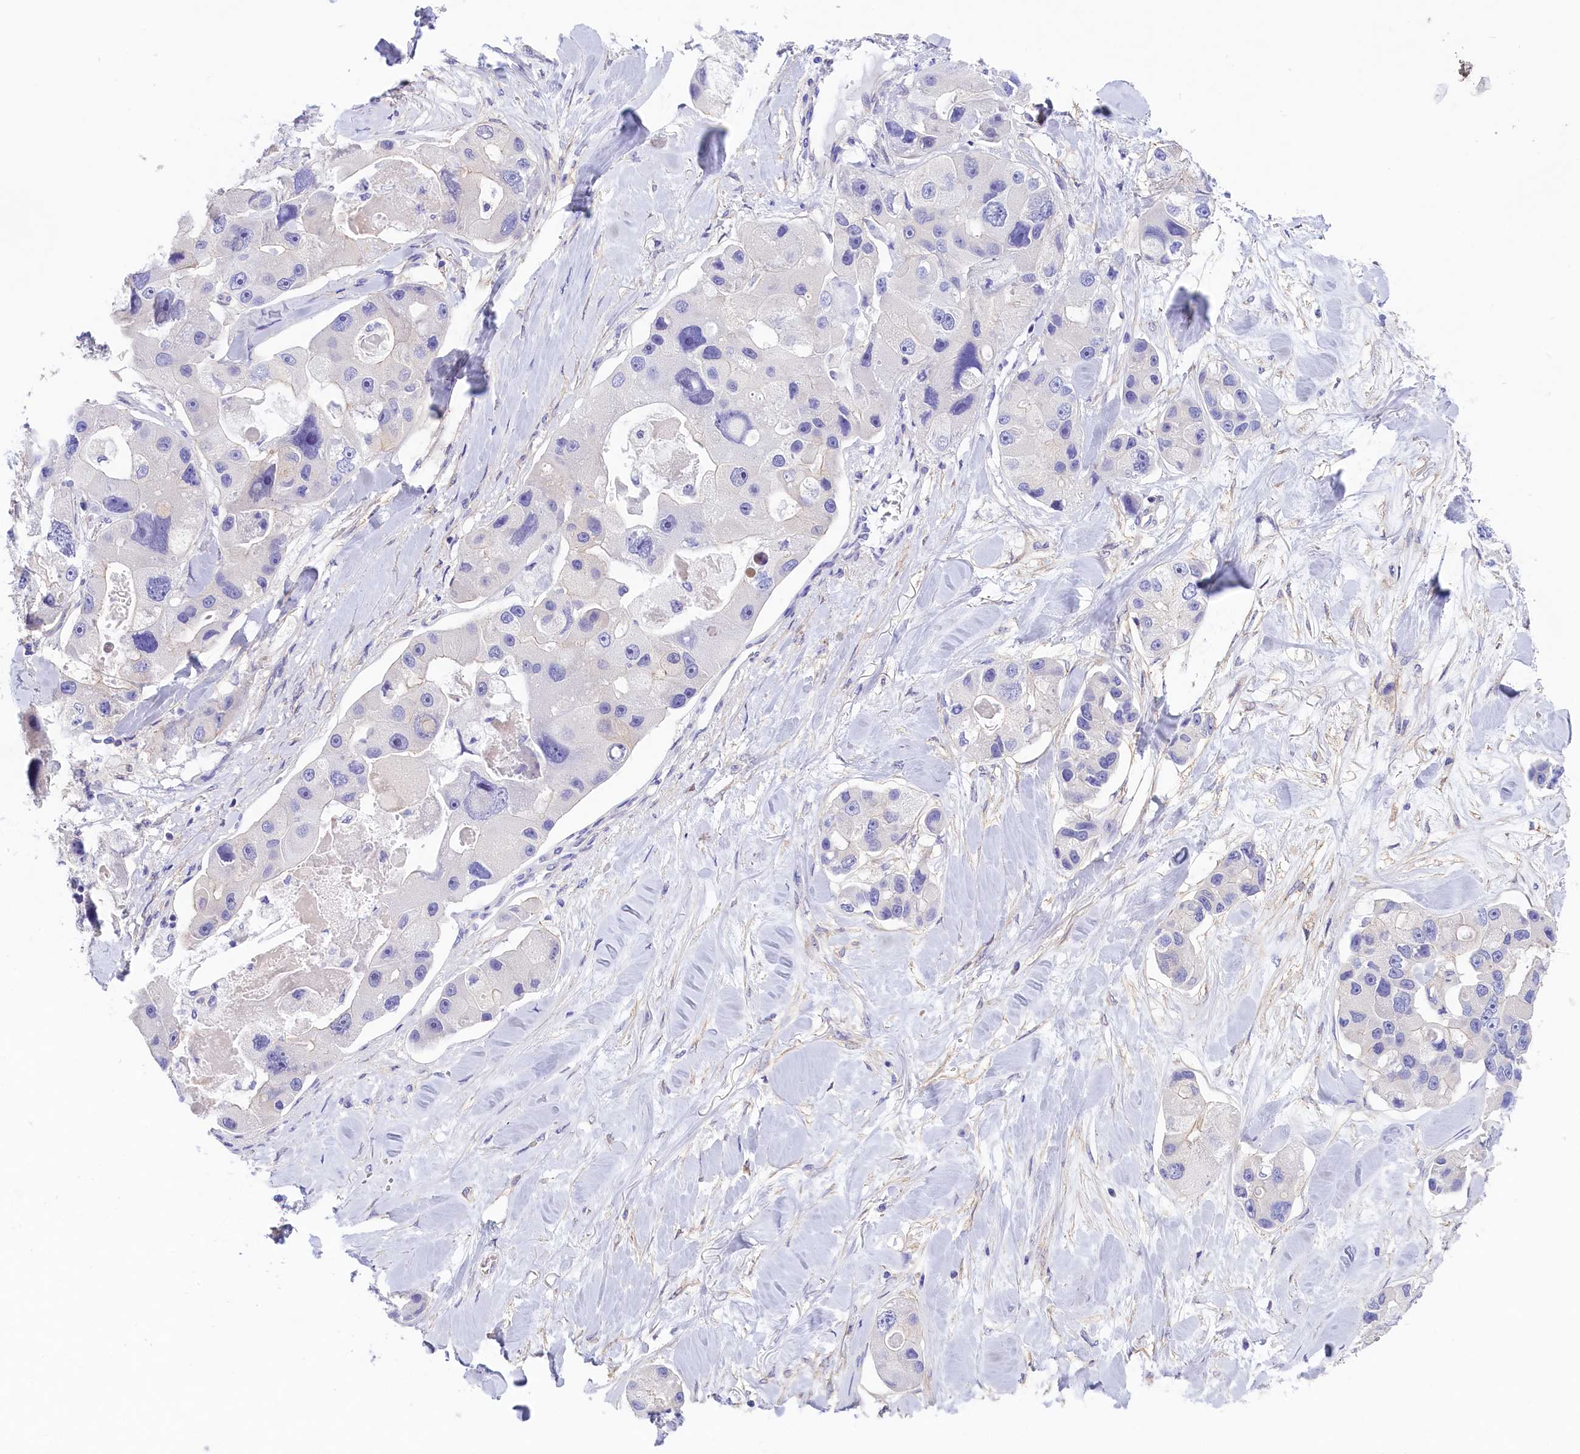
{"staining": {"intensity": "negative", "quantity": "none", "location": "none"}, "tissue": "lung cancer", "cell_type": "Tumor cells", "image_type": "cancer", "snomed": [{"axis": "morphology", "description": "Adenocarcinoma, NOS"}, {"axis": "topography", "description": "Lung"}], "caption": "Human lung cancer (adenocarcinoma) stained for a protein using immunohistochemistry shows no positivity in tumor cells.", "gene": "PPP1R13L", "patient": {"sex": "female", "age": 54}}